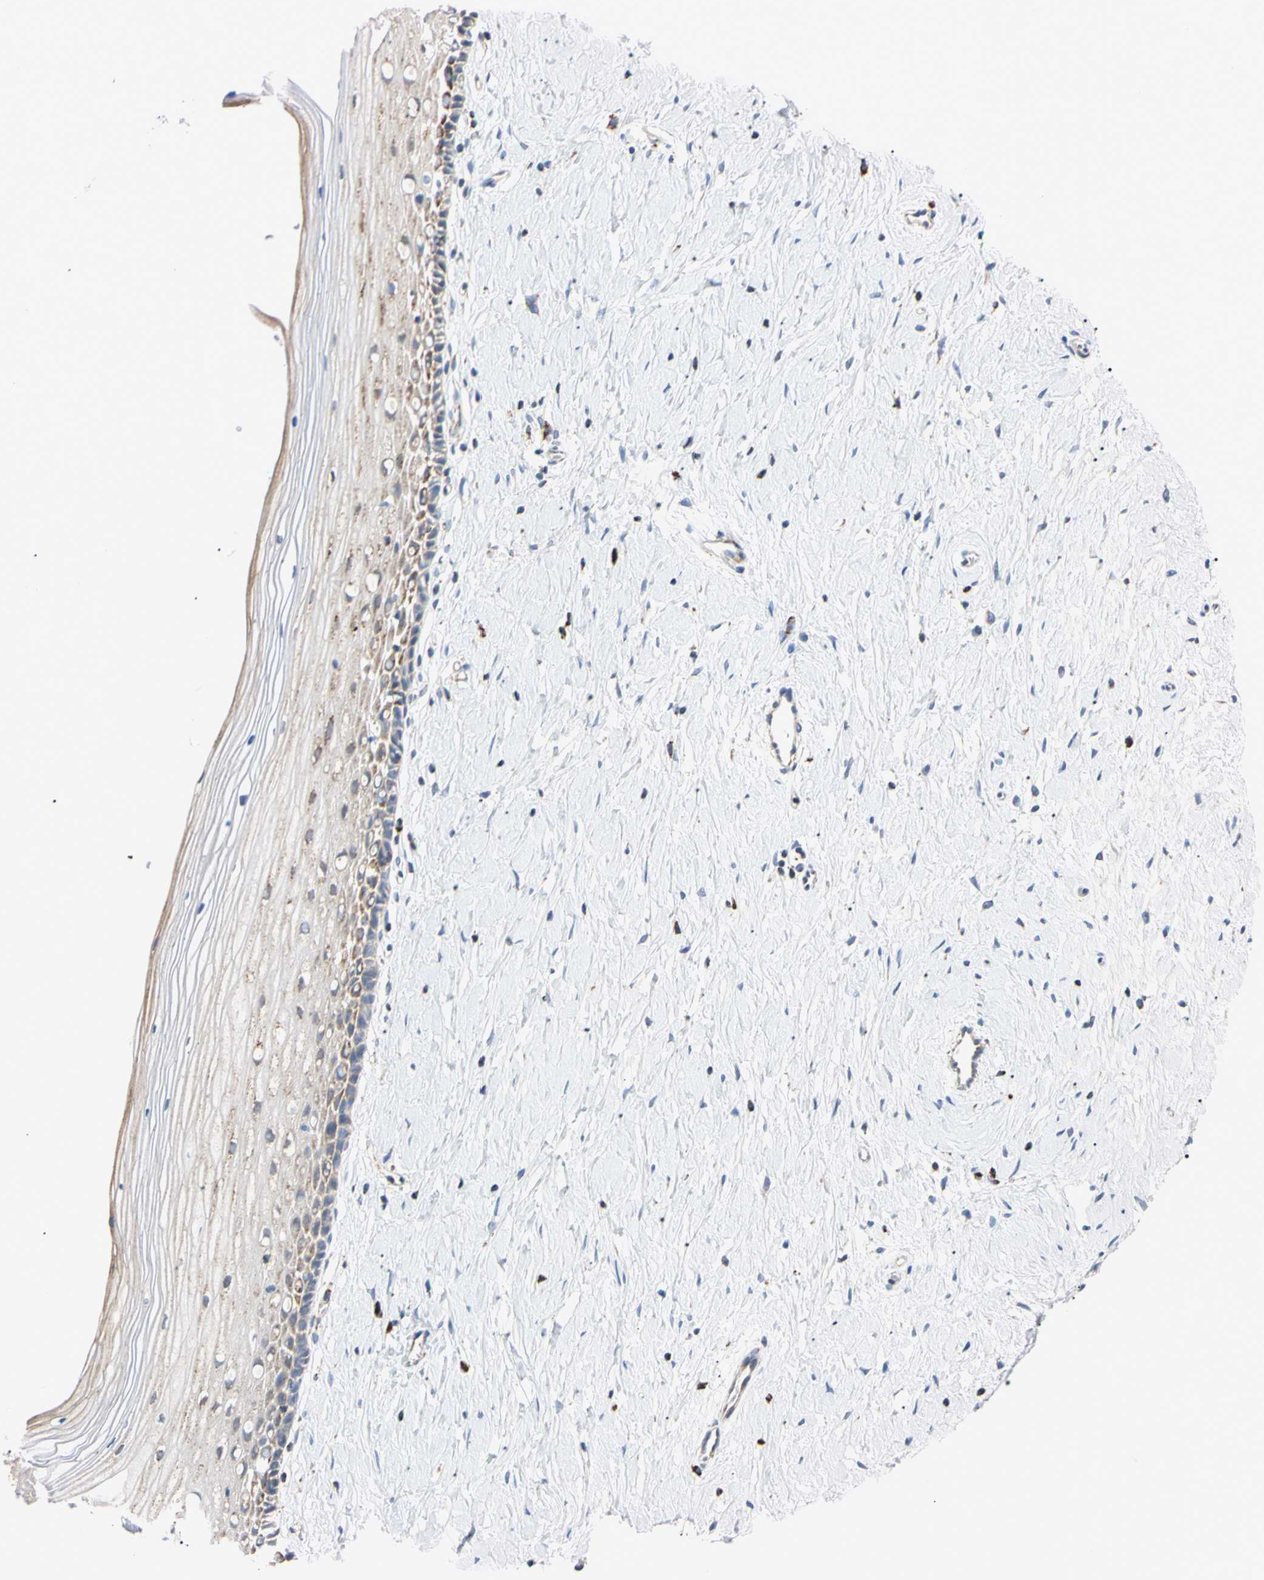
{"staining": {"intensity": "moderate", "quantity": ">75%", "location": "cytoplasmic/membranous"}, "tissue": "cervix", "cell_type": "Glandular cells", "image_type": "normal", "snomed": [{"axis": "morphology", "description": "Normal tissue, NOS"}, {"axis": "topography", "description": "Cervix"}], "caption": "Glandular cells reveal moderate cytoplasmic/membranous positivity in approximately >75% of cells in benign cervix.", "gene": "CLPP", "patient": {"sex": "female", "age": 39}}